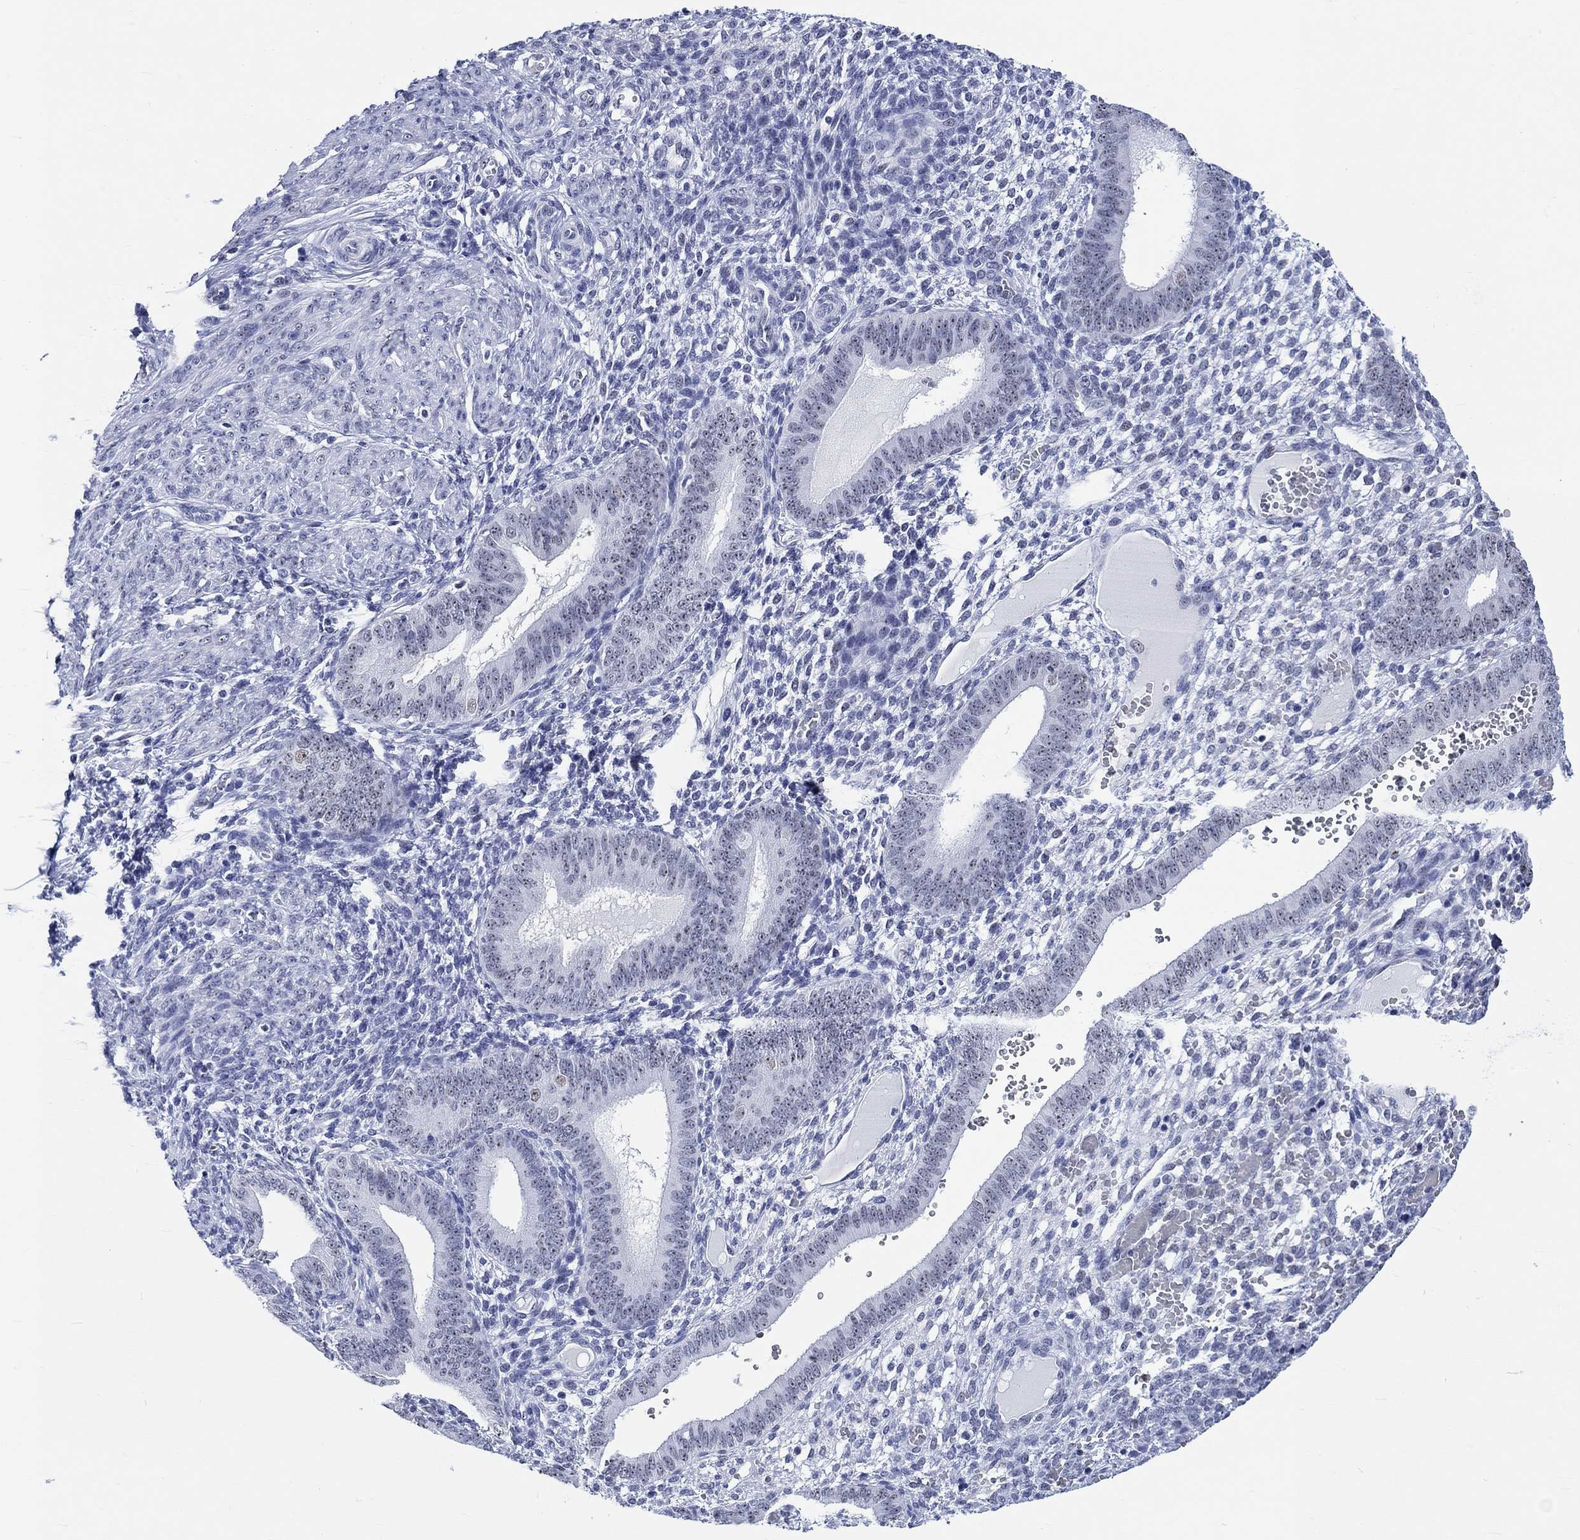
{"staining": {"intensity": "negative", "quantity": "none", "location": "none"}, "tissue": "endometrium", "cell_type": "Cells in endometrial stroma", "image_type": "normal", "snomed": [{"axis": "morphology", "description": "Normal tissue, NOS"}, {"axis": "topography", "description": "Endometrium"}], "caption": "IHC photomicrograph of normal human endometrium stained for a protein (brown), which shows no expression in cells in endometrial stroma. The staining was performed using DAB (3,3'-diaminobenzidine) to visualize the protein expression in brown, while the nuclei were stained in blue with hematoxylin (Magnification: 20x).", "gene": "ZNF446", "patient": {"sex": "female", "age": 42}}